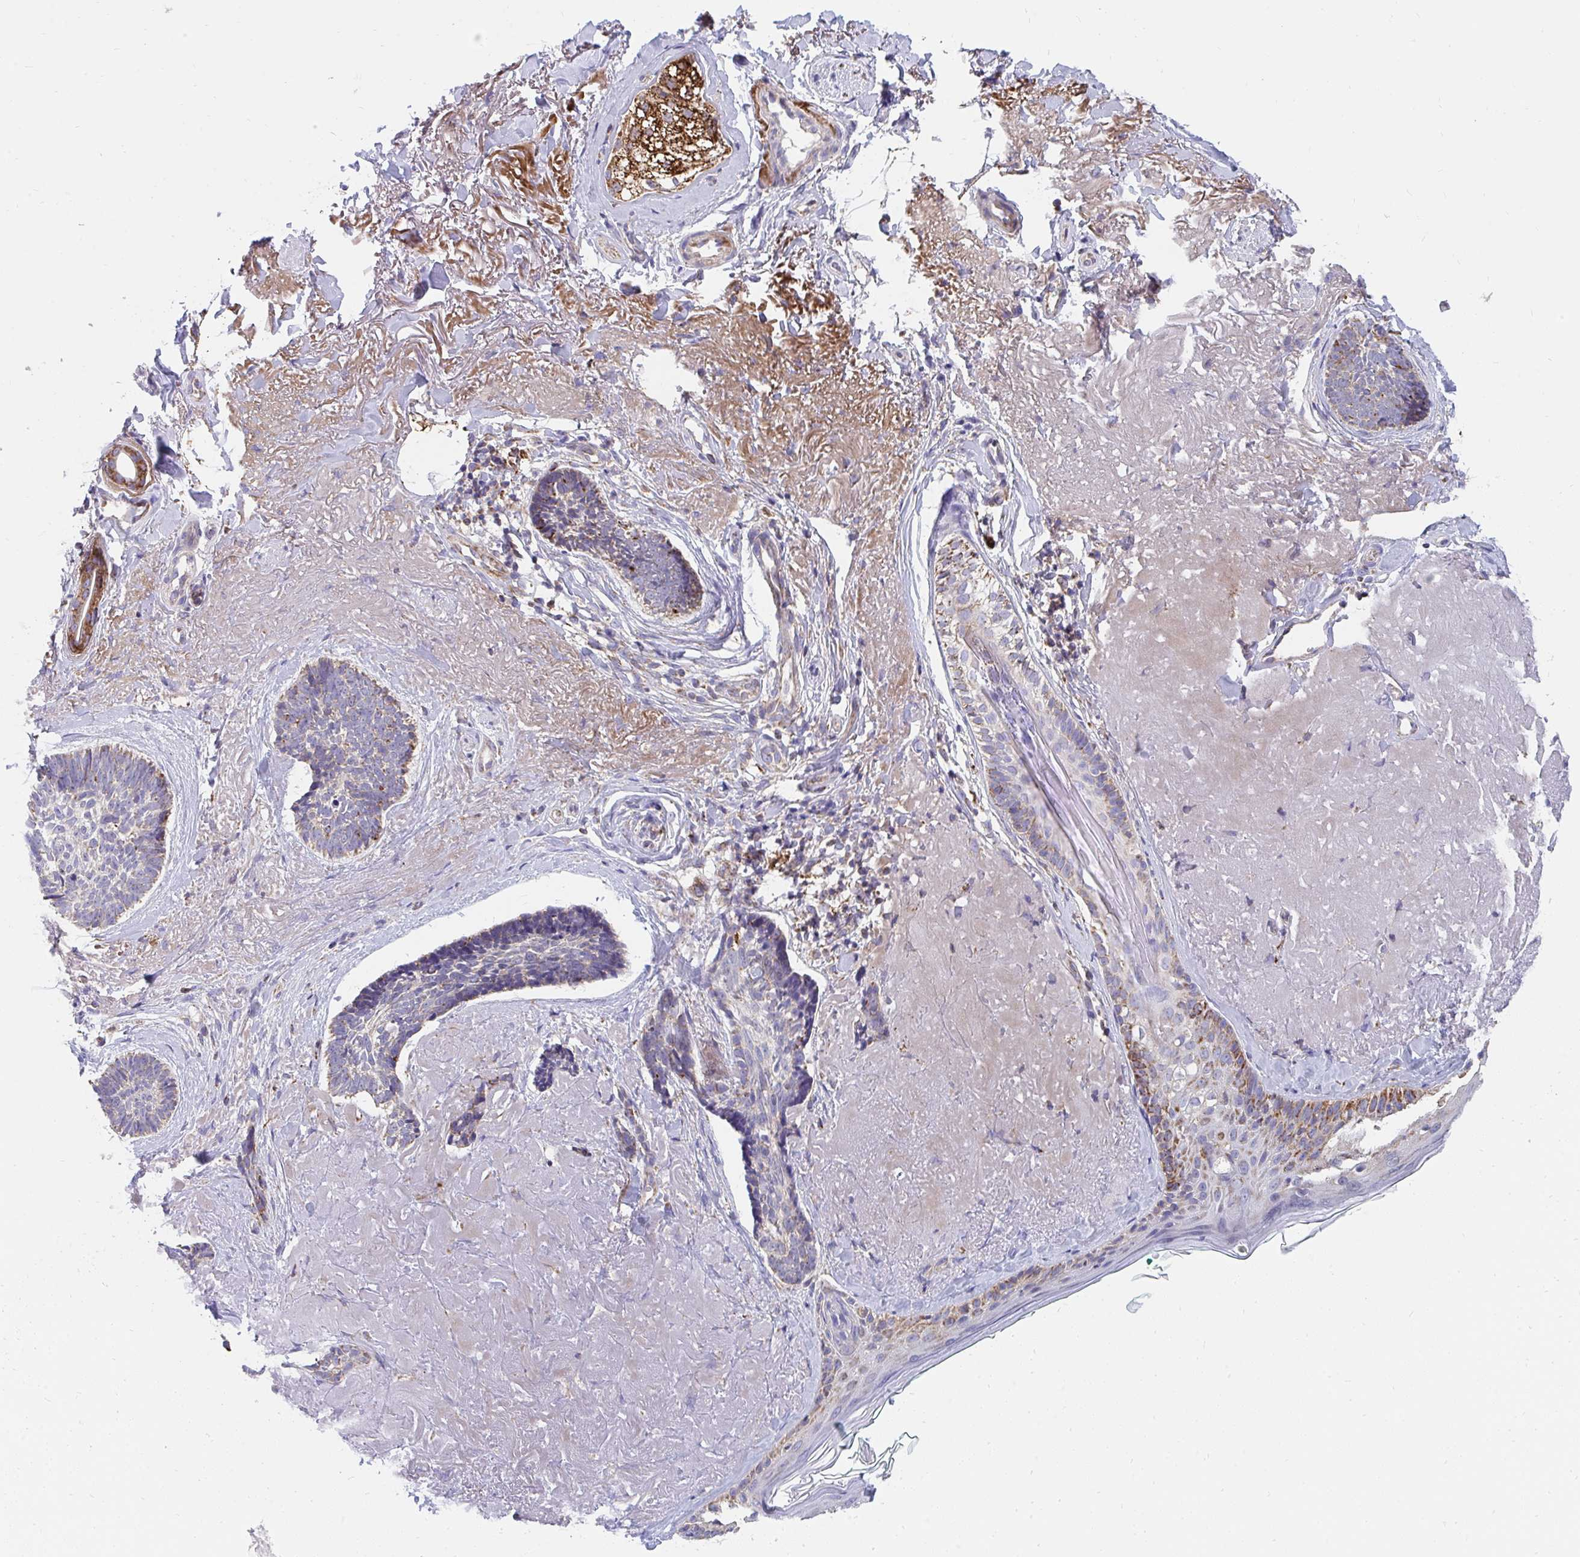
{"staining": {"intensity": "moderate", "quantity": "<25%", "location": "cytoplasmic/membranous"}, "tissue": "skin cancer", "cell_type": "Tumor cells", "image_type": "cancer", "snomed": [{"axis": "morphology", "description": "Basal cell carcinoma"}, {"axis": "topography", "description": "Skin"}, {"axis": "topography", "description": "Skin of face"}, {"axis": "topography", "description": "Skin of nose"}], "caption": "Skin basal cell carcinoma stained for a protein reveals moderate cytoplasmic/membranous positivity in tumor cells.", "gene": "PC", "patient": {"sex": "female", "age": 86}}